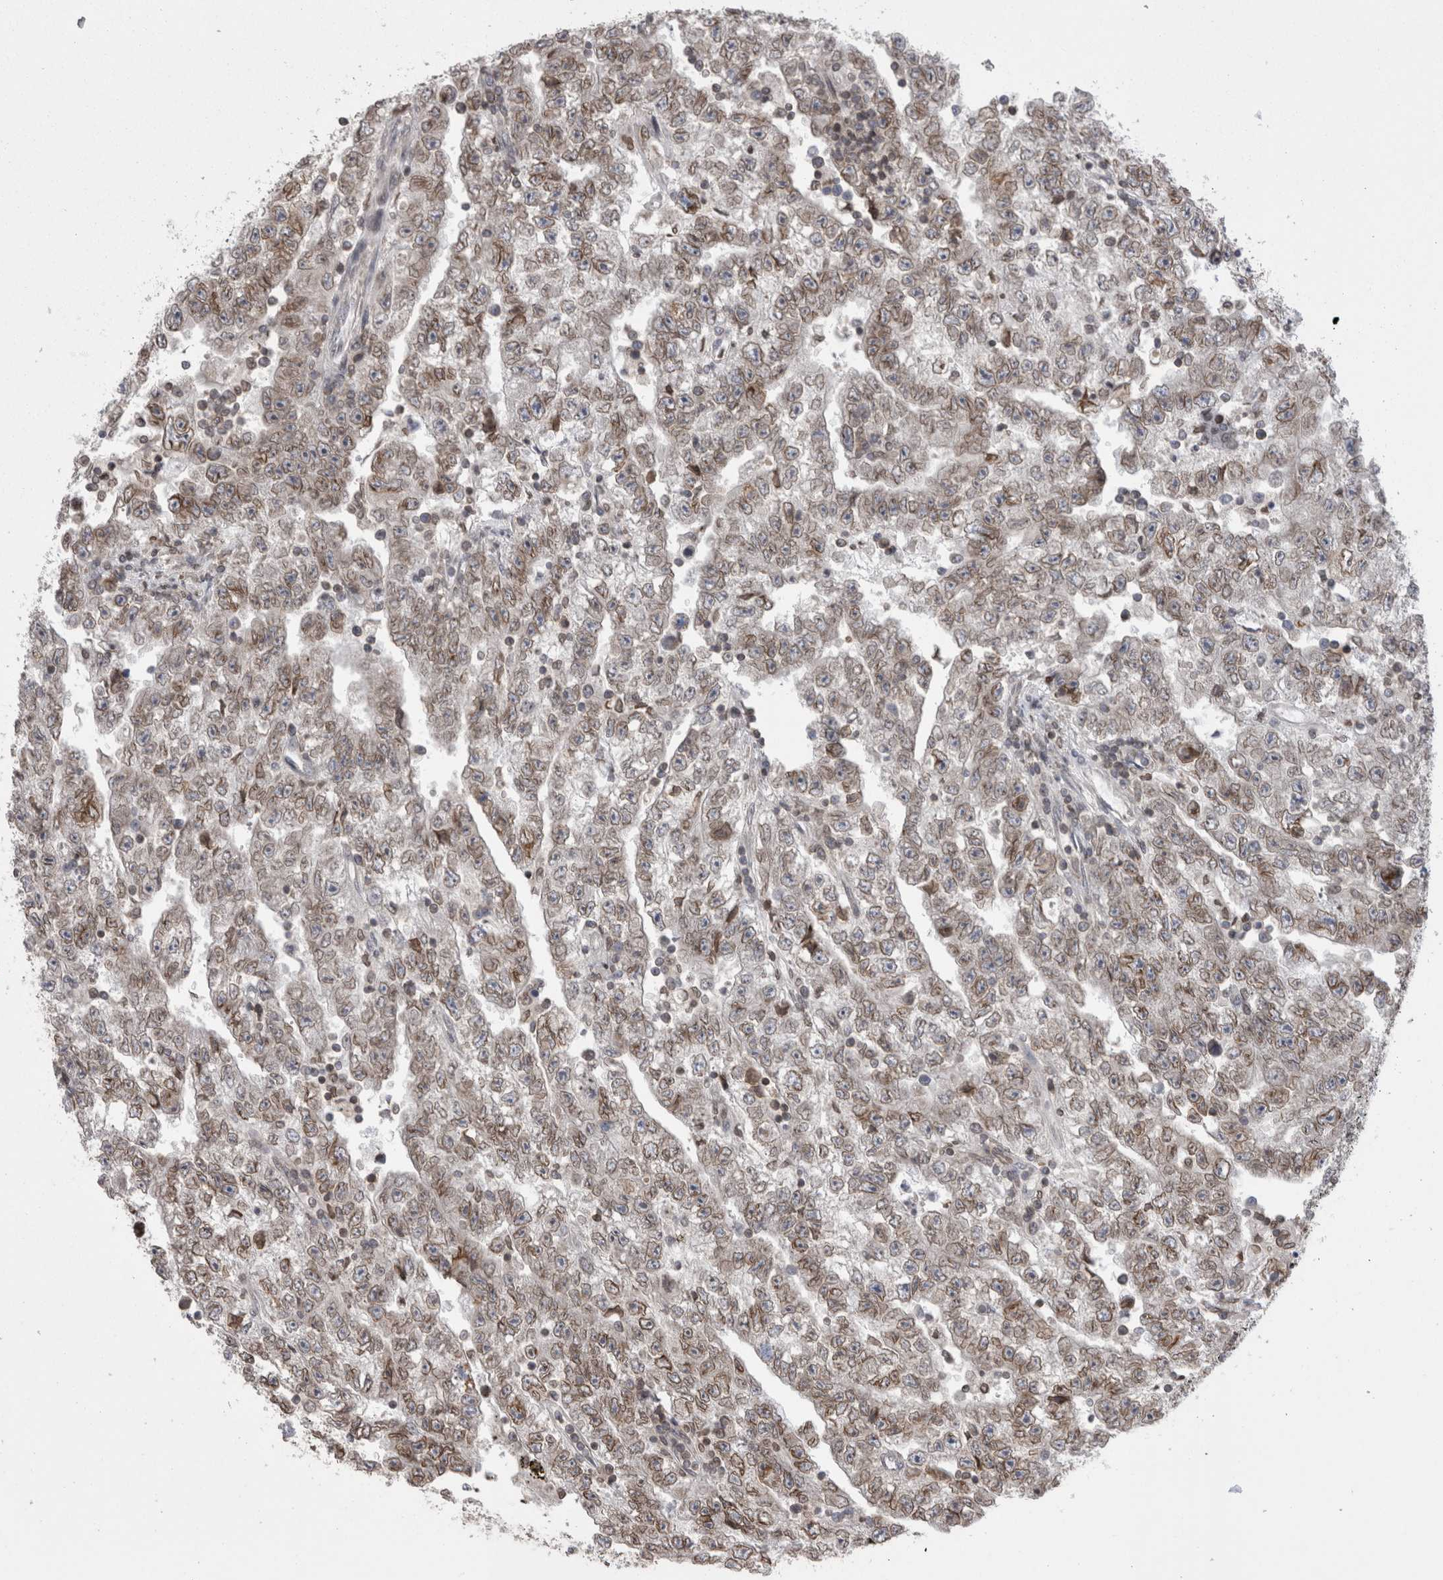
{"staining": {"intensity": "weak", "quantity": "25%-75%", "location": "nuclear"}, "tissue": "testis cancer", "cell_type": "Tumor cells", "image_type": "cancer", "snomed": [{"axis": "morphology", "description": "Carcinoma, Embryonal, NOS"}, {"axis": "topography", "description": "Testis"}], "caption": "About 25%-75% of tumor cells in human testis cancer (embryonal carcinoma) display weak nuclear protein expression as visualized by brown immunohistochemical staining.", "gene": "DARS2", "patient": {"sex": "male", "age": 25}}